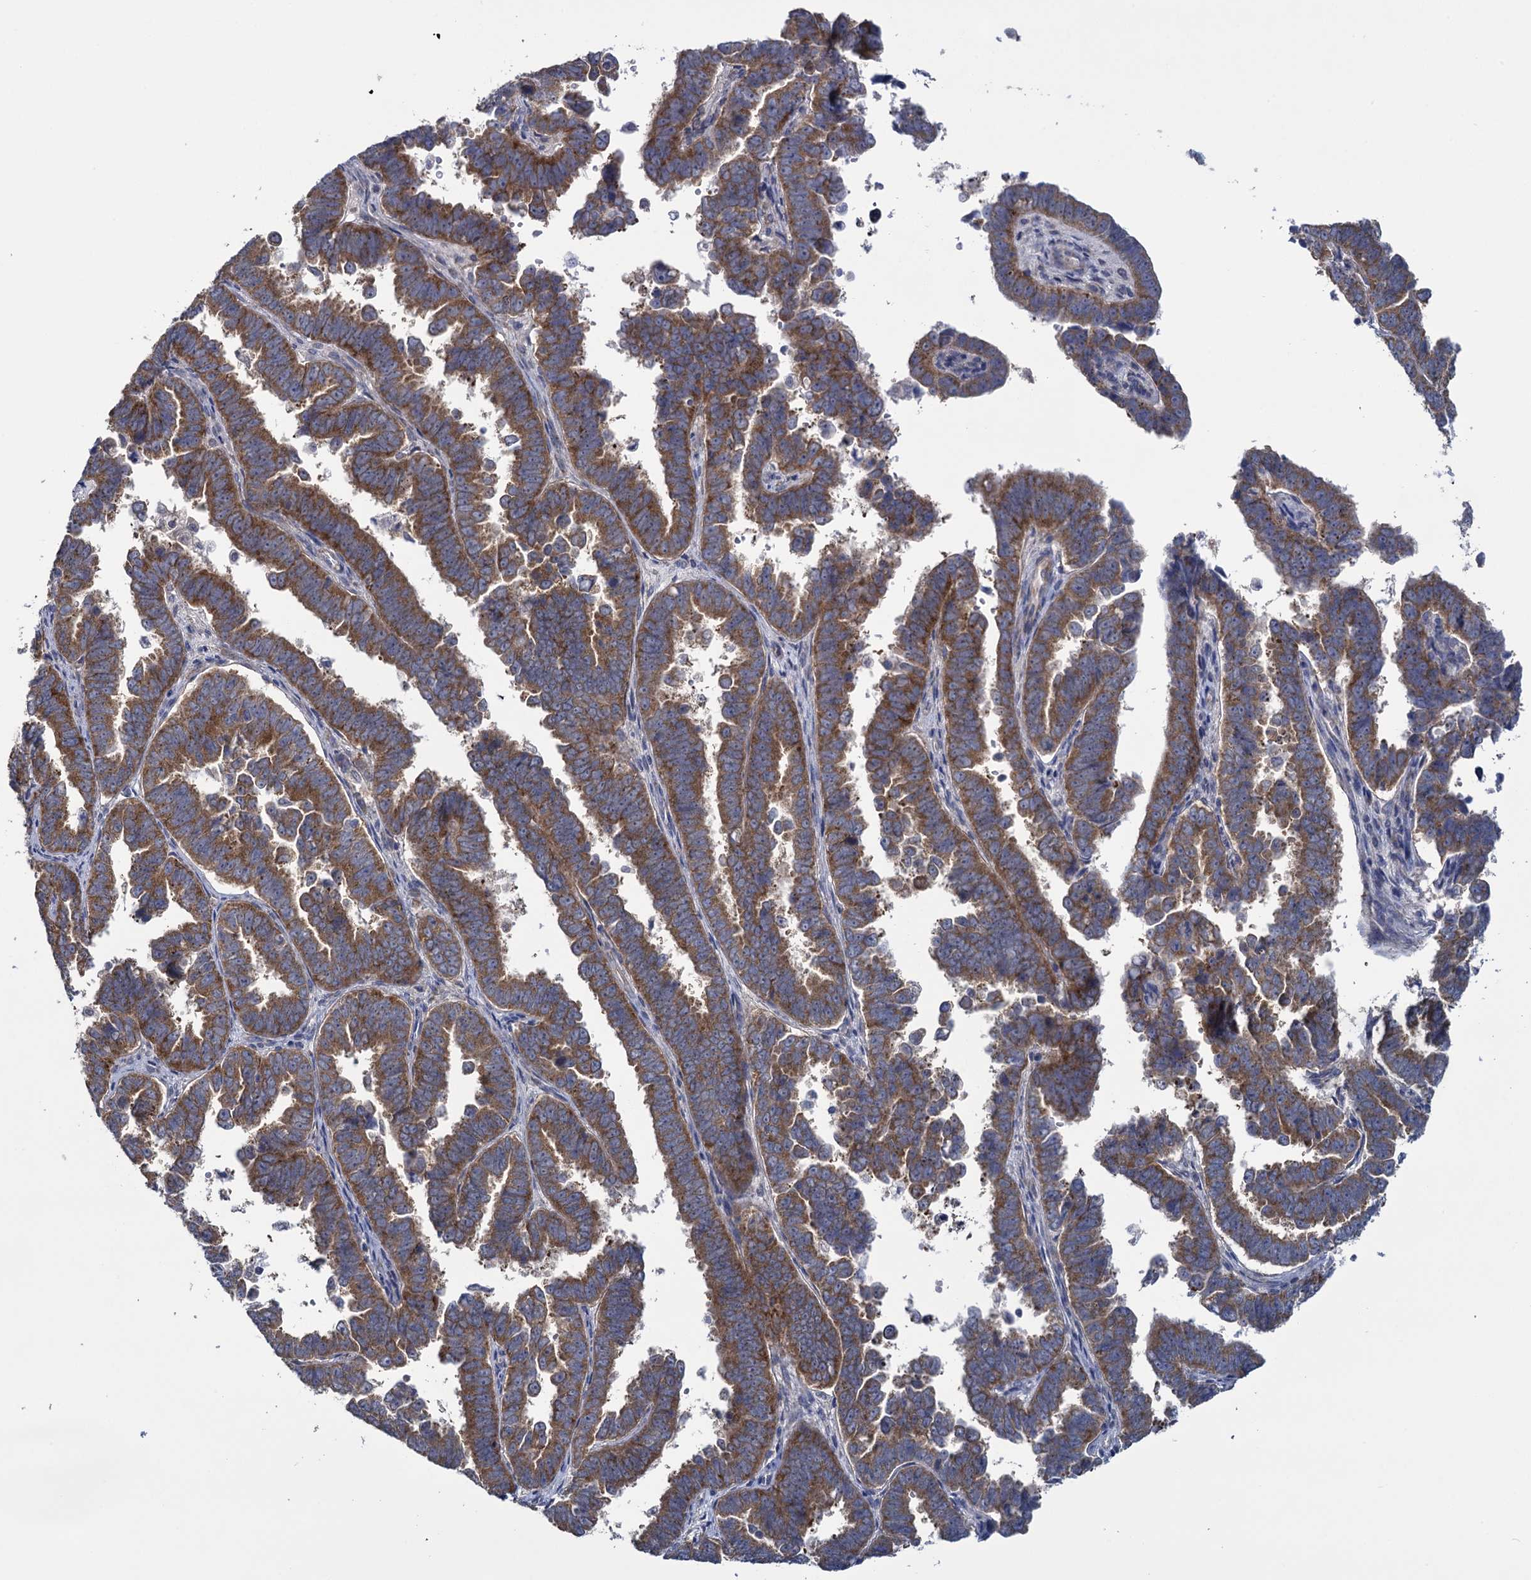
{"staining": {"intensity": "moderate", "quantity": ">75%", "location": "cytoplasmic/membranous"}, "tissue": "endometrial cancer", "cell_type": "Tumor cells", "image_type": "cancer", "snomed": [{"axis": "morphology", "description": "Adenocarcinoma, NOS"}, {"axis": "topography", "description": "Endometrium"}], "caption": "Protein analysis of endometrial cancer tissue demonstrates moderate cytoplasmic/membranous positivity in approximately >75% of tumor cells.", "gene": "GSTM2", "patient": {"sex": "female", "age": 75}}